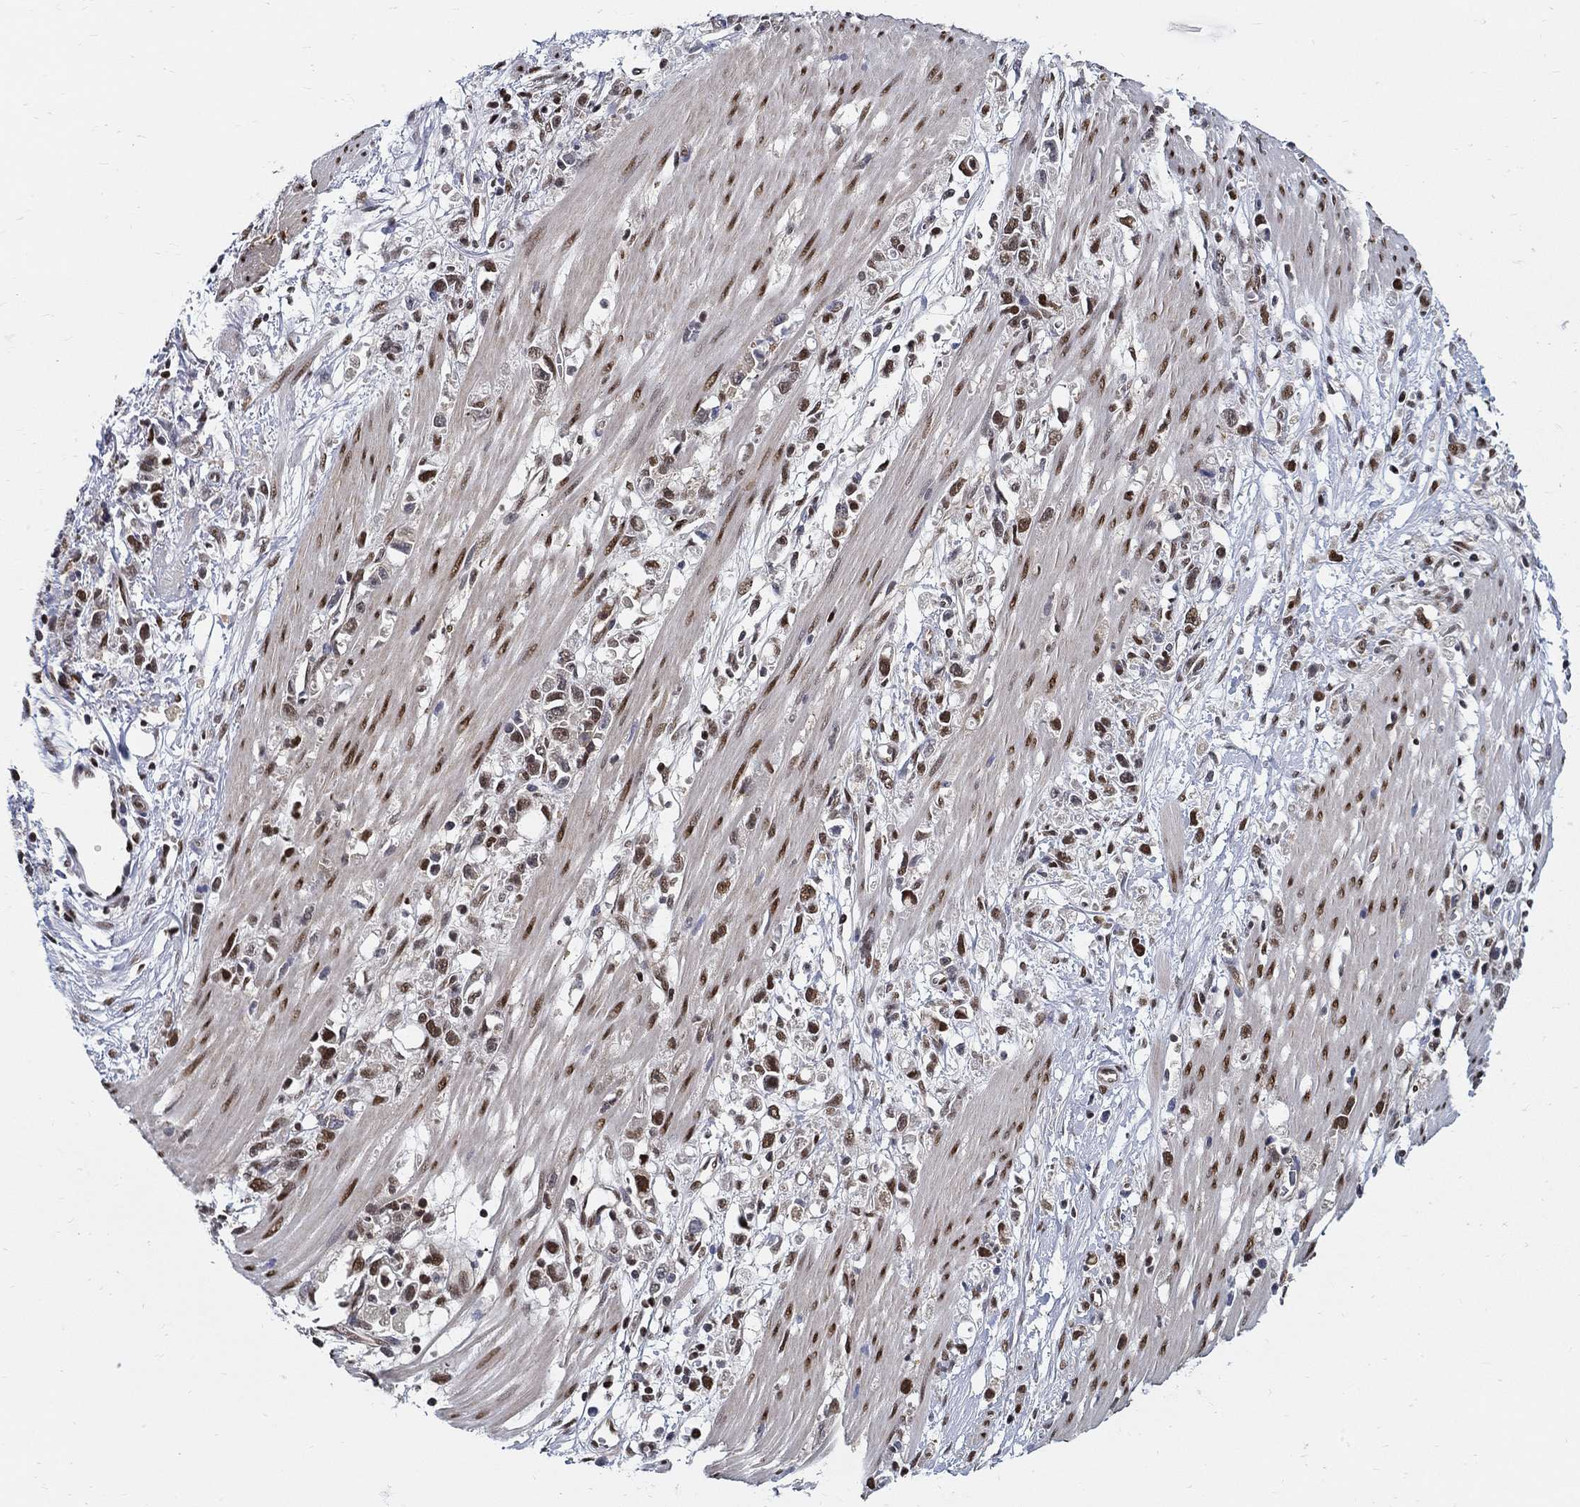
{"staining": {"intensity": "strong", "quantity": "25%-75%", "location": "nuclear"}, "tissue": "stomach cancer", "cell_type": "Tumor cells", "image_type": "cancer", "snomed": [{"axis": "morphology", "description": "Adenocarcinoma, NOS"}, {"axis": "topography", "description": "Stomach"}], "caption": "Stomach adenocarcinoma was stained to show a protein in brown. There is high levels of strong nuclear positivity in about 25%-75% of tumor cells.", "gene": "ZNF594", "patient": {"sex": "female", "age": 59}}